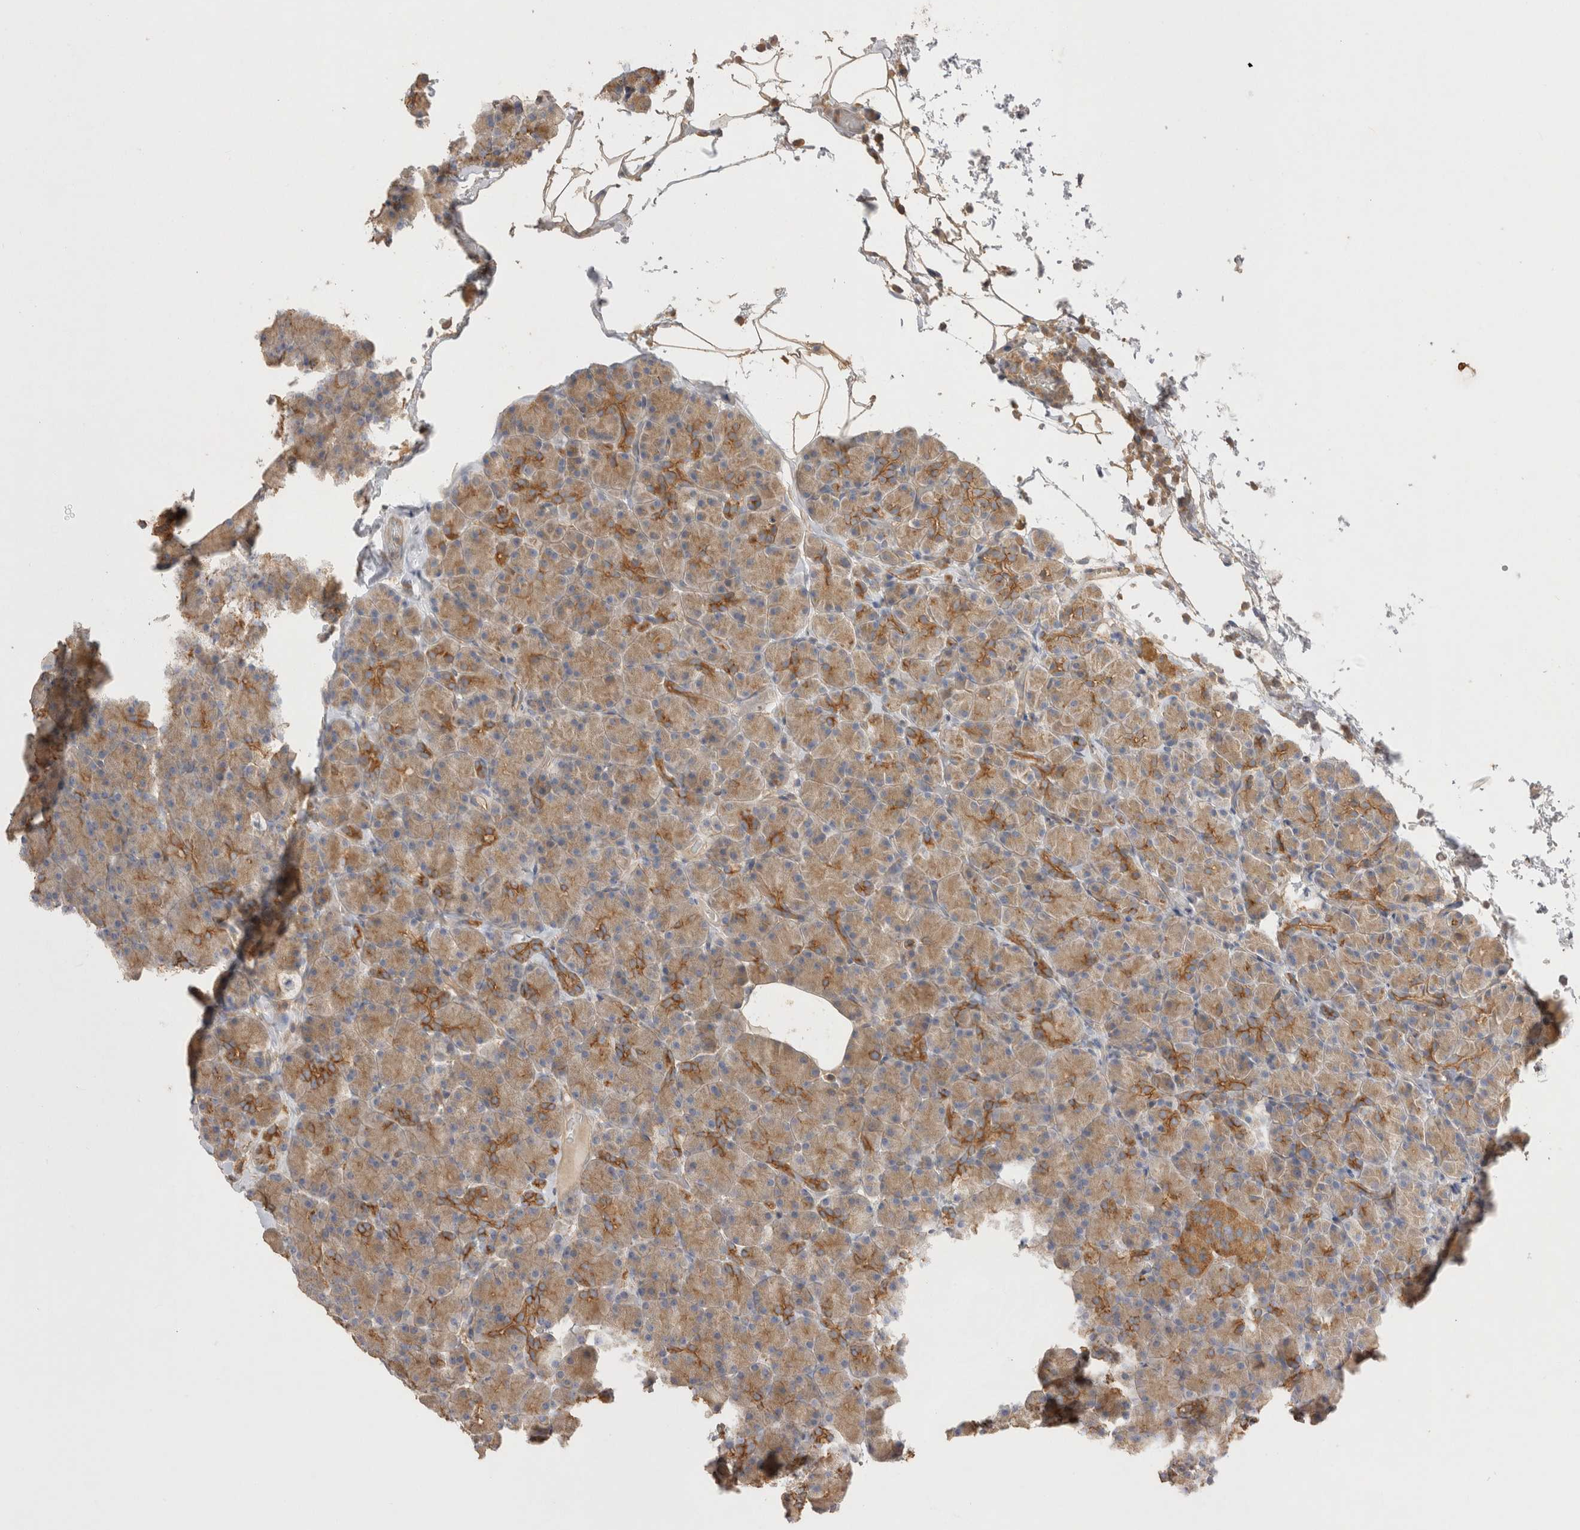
{"staining": {"intensity": "moderate", "quantity": ">75%", "location": "cytoplasmic/membranous"}, "tissue": "pancreas", "cell_type": "Exocrine glandular cells", "image_type": "normal", "snomed": [{"axis": "morphology", "description": "Normal tissue, NOS"}, {"axis": "topography", "description": "Pancreas"}], "caption": "Immunohistochemical staining of normal pancreas exhibits moderate cytoplasmic/membranous protein staining in approximately >75% of exocrine glandular cells. Using DAB (3,3'-diaminobenzidine) (brown) and hematoxylin (blue) stains, captured at high magnification using brightfield microscopy.", "gene": "CHMP6", "patient": {"sex": "female", "age": 43}}